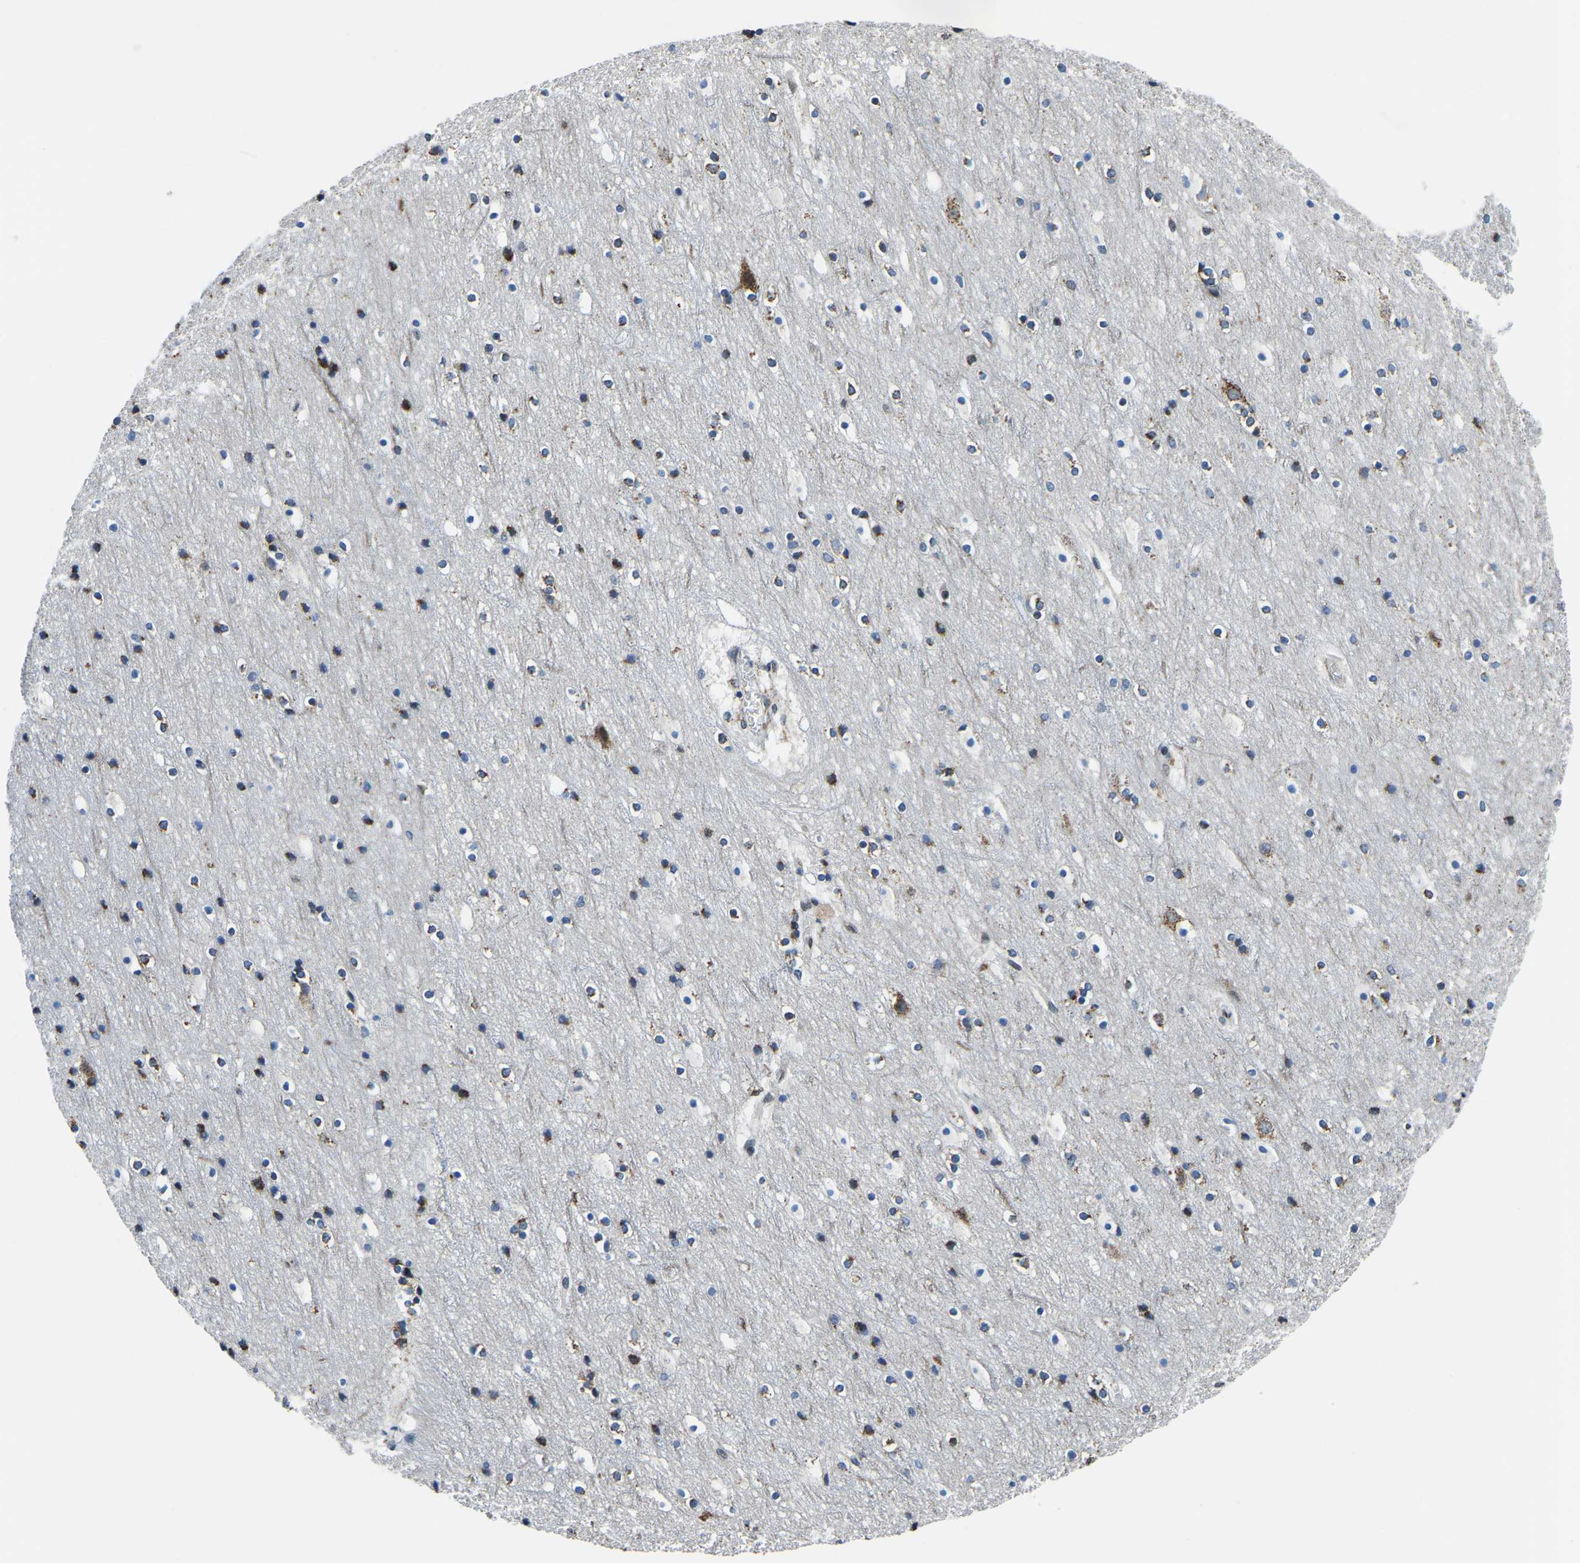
{"staining": {"intensity": "weak", "quantity": "<25%", "location": "cytoplasmic/membranous"}, "tissue": "cerebral cortex", "cell_type": "Endothelial cells", "image_type": "normal", "snomed": [{"axis": "morphology", "description": "Normal tissue, NOS"}, {"axis": "topography", "description": "Cerebral cortex"}], "caption": "Endothelial cells show no significant expression in normal cerebral cortex.", "gene": "BNIP3L", "patient": {"sex": "male", "age": 45}}